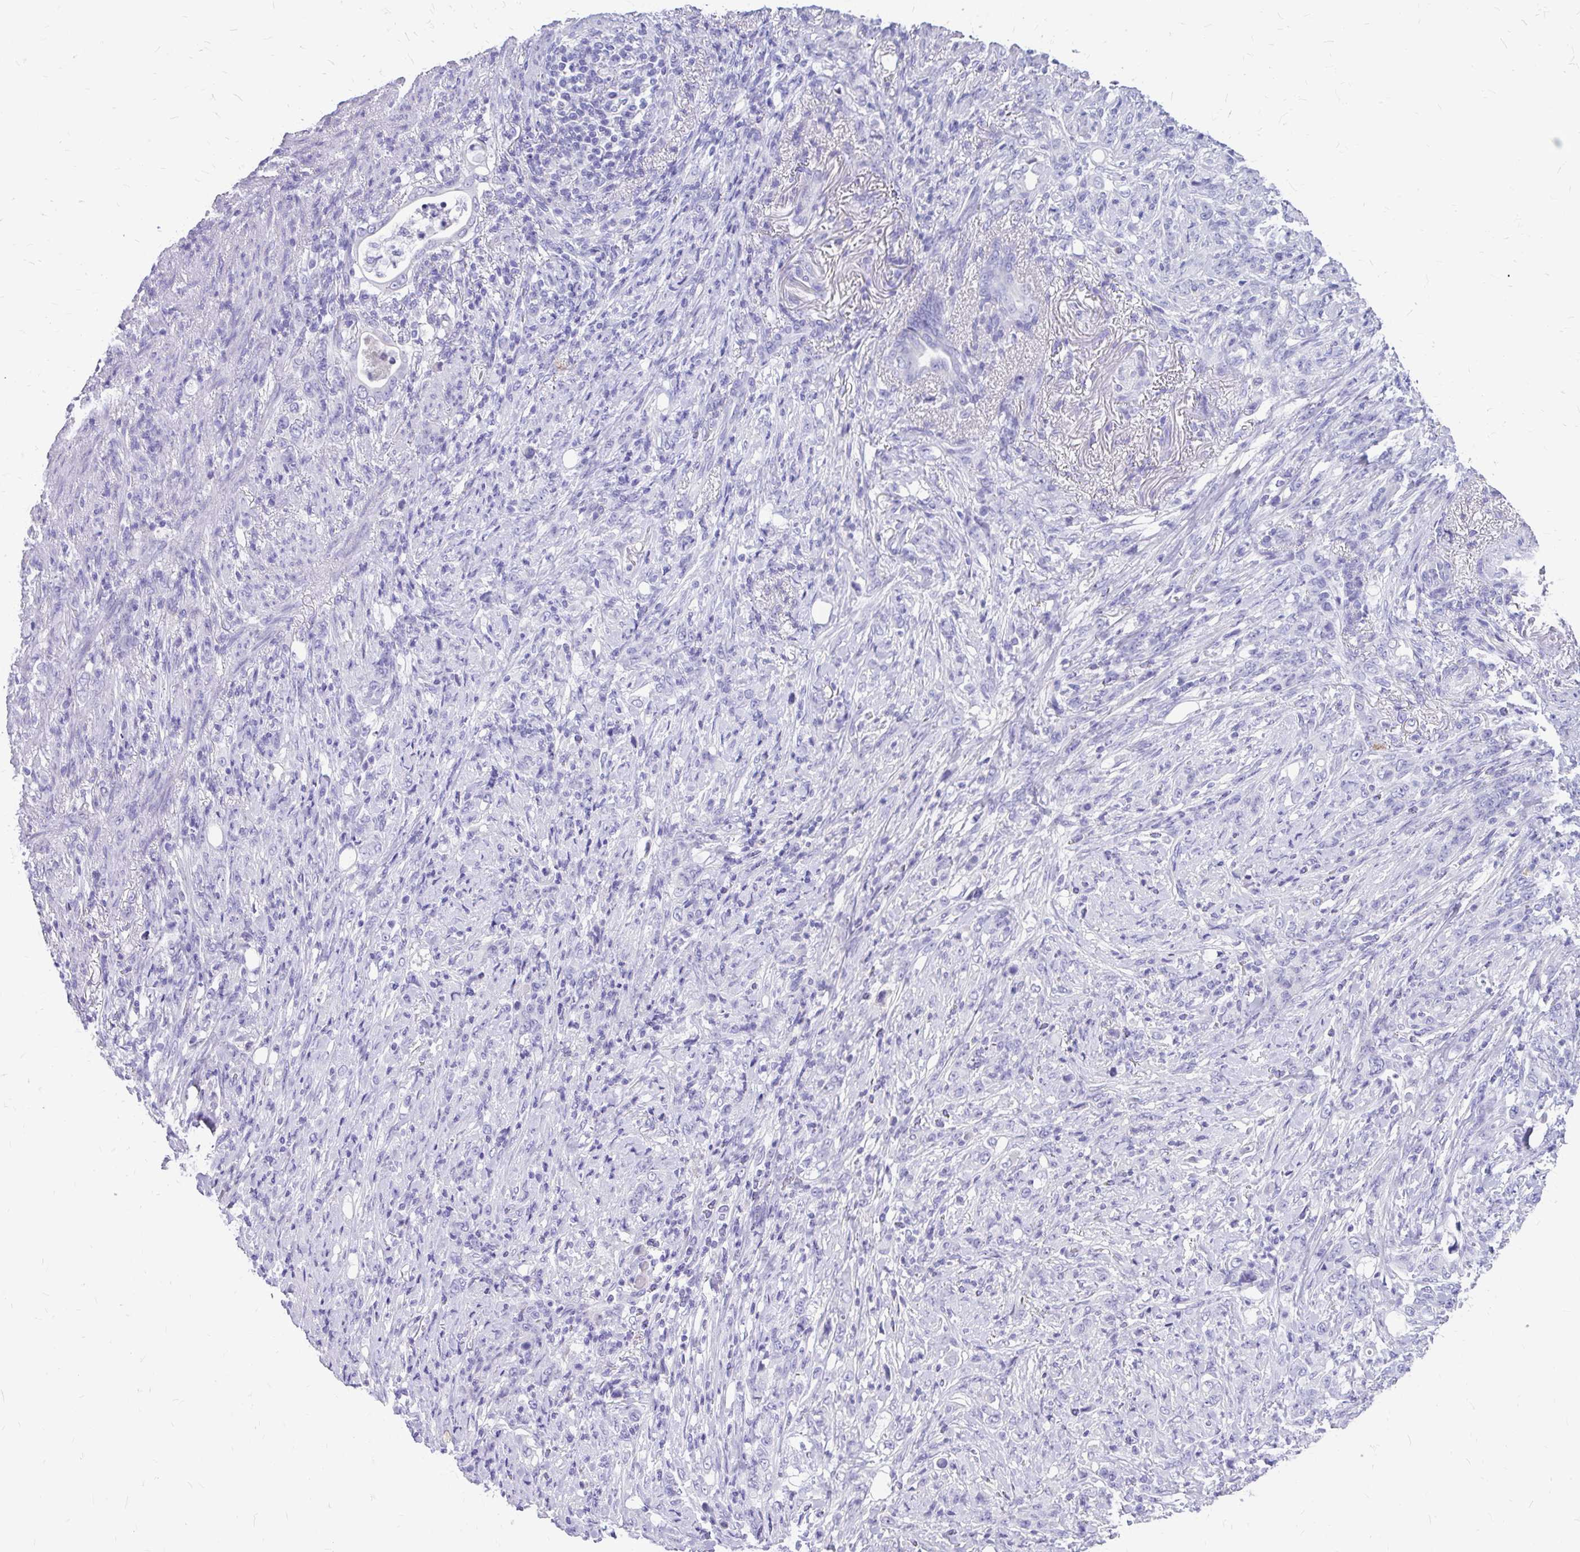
{"staining": {"intensity": "negative", "quantity": "none", "location": "none"}, "tissue": "stomach cancer", "cell_type": "Tumor cells", "image_type": "cancer", "snomed": [{"axis": "morphology", "description": "Normal tissue, NOS"}, {"axis": "morphology", "description": "Adenocarcinoma, NOS"}, {"axis": "topography", "description": "Stomach"}], "caption": "High magnification brightfield microscopy of stomach cancer stained with DAB (brown) and counterstained with hematoxylin (blue): tumor cells show no significant expression.", "gene": "MAP1LC3A", "patient": {"sex": "female", "age": 79}}